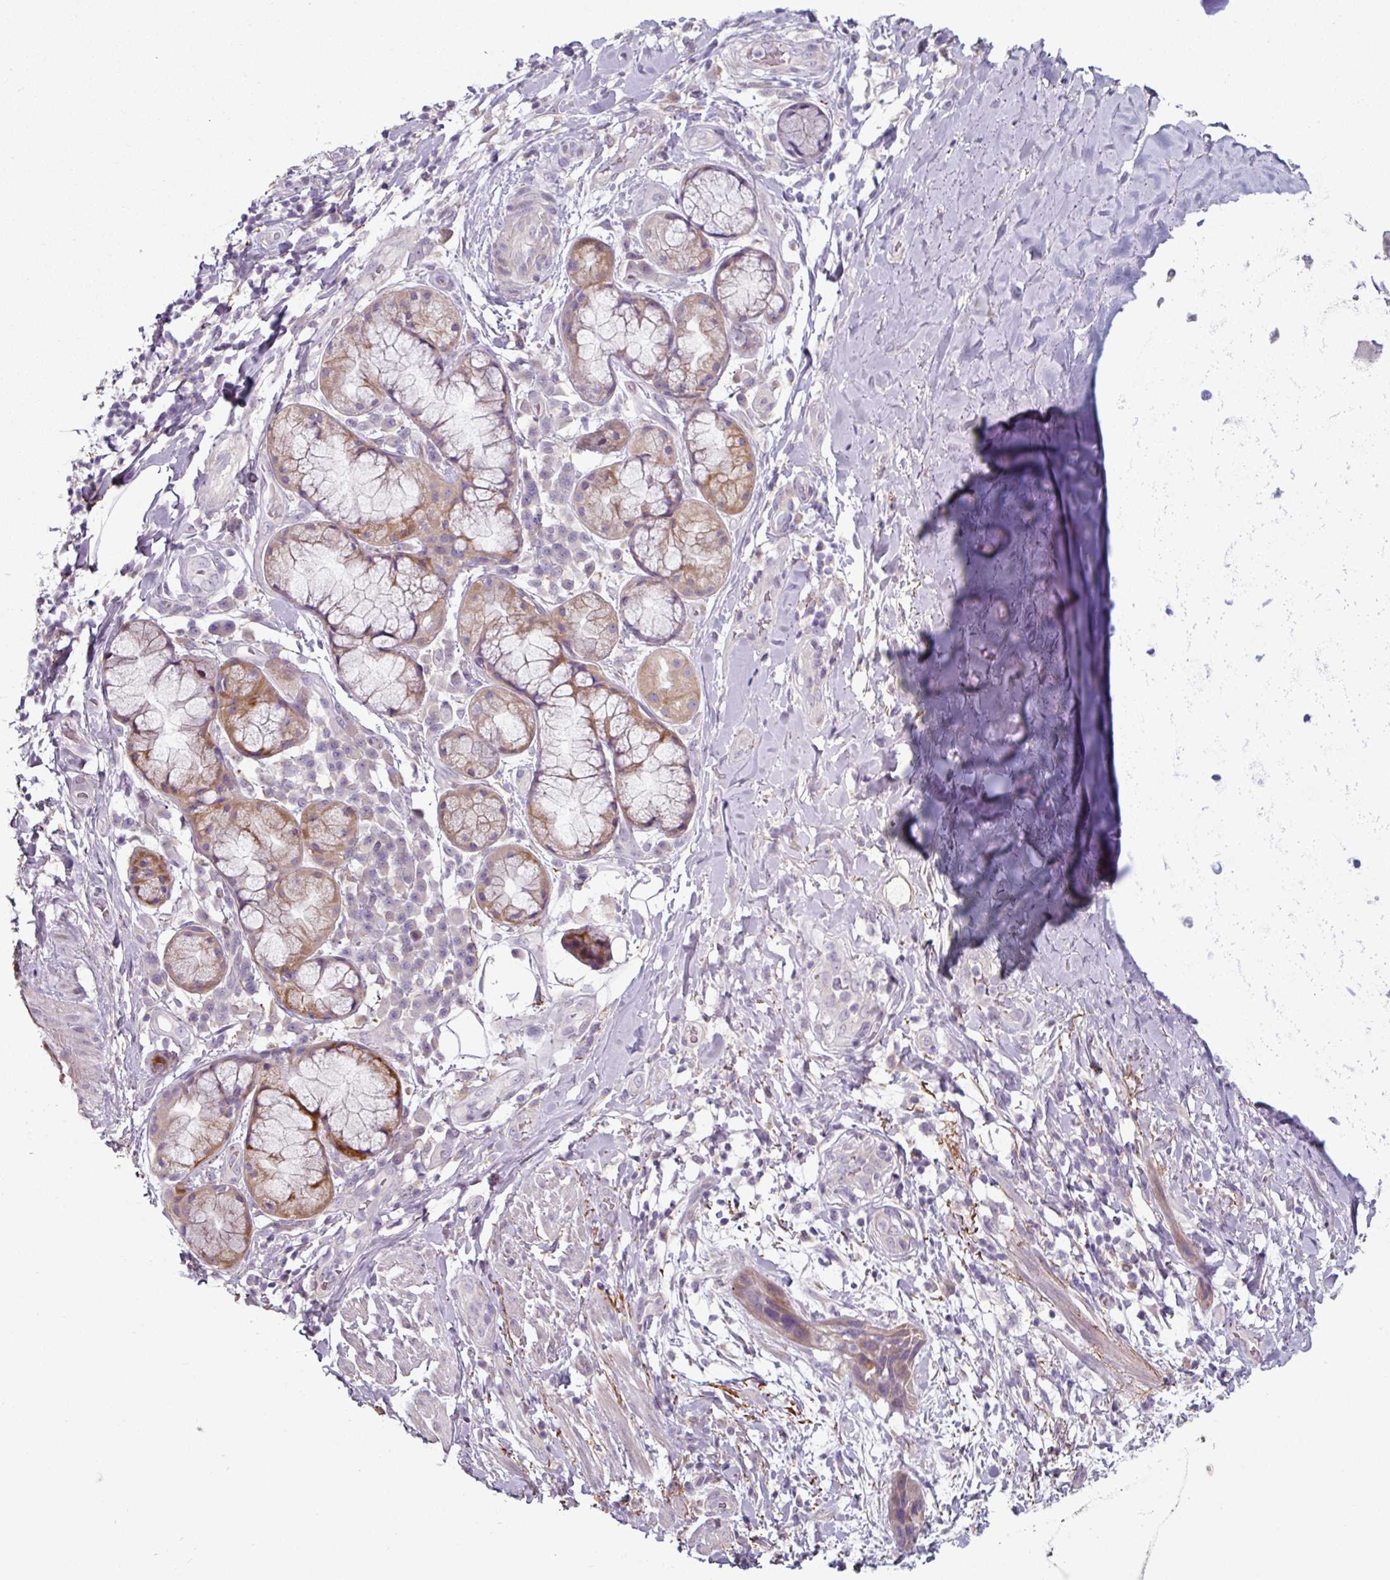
{"staining": {"intensity": "negative", "quantity": "none", "location": "none"}, "tissue": "adipose tissue", "cell_type": "Adipocytes", "image_type": "normal", "snomed": [{"axis": "morphology", "description": "Normal tissue, NOS"}, {"axis": "morphology", "description": "Squamous cell carcinoma, NOS"}, {"axis": "topography", "description": "Bronchus"}, {"axis": "topography", "description": "Lung"}], "caption": "Micrograph shows no significant protein positivity in adipocytes of benign adipose tissue.", "gene": "MTMR14", "patient": {"sex": "female", "age": 70}}